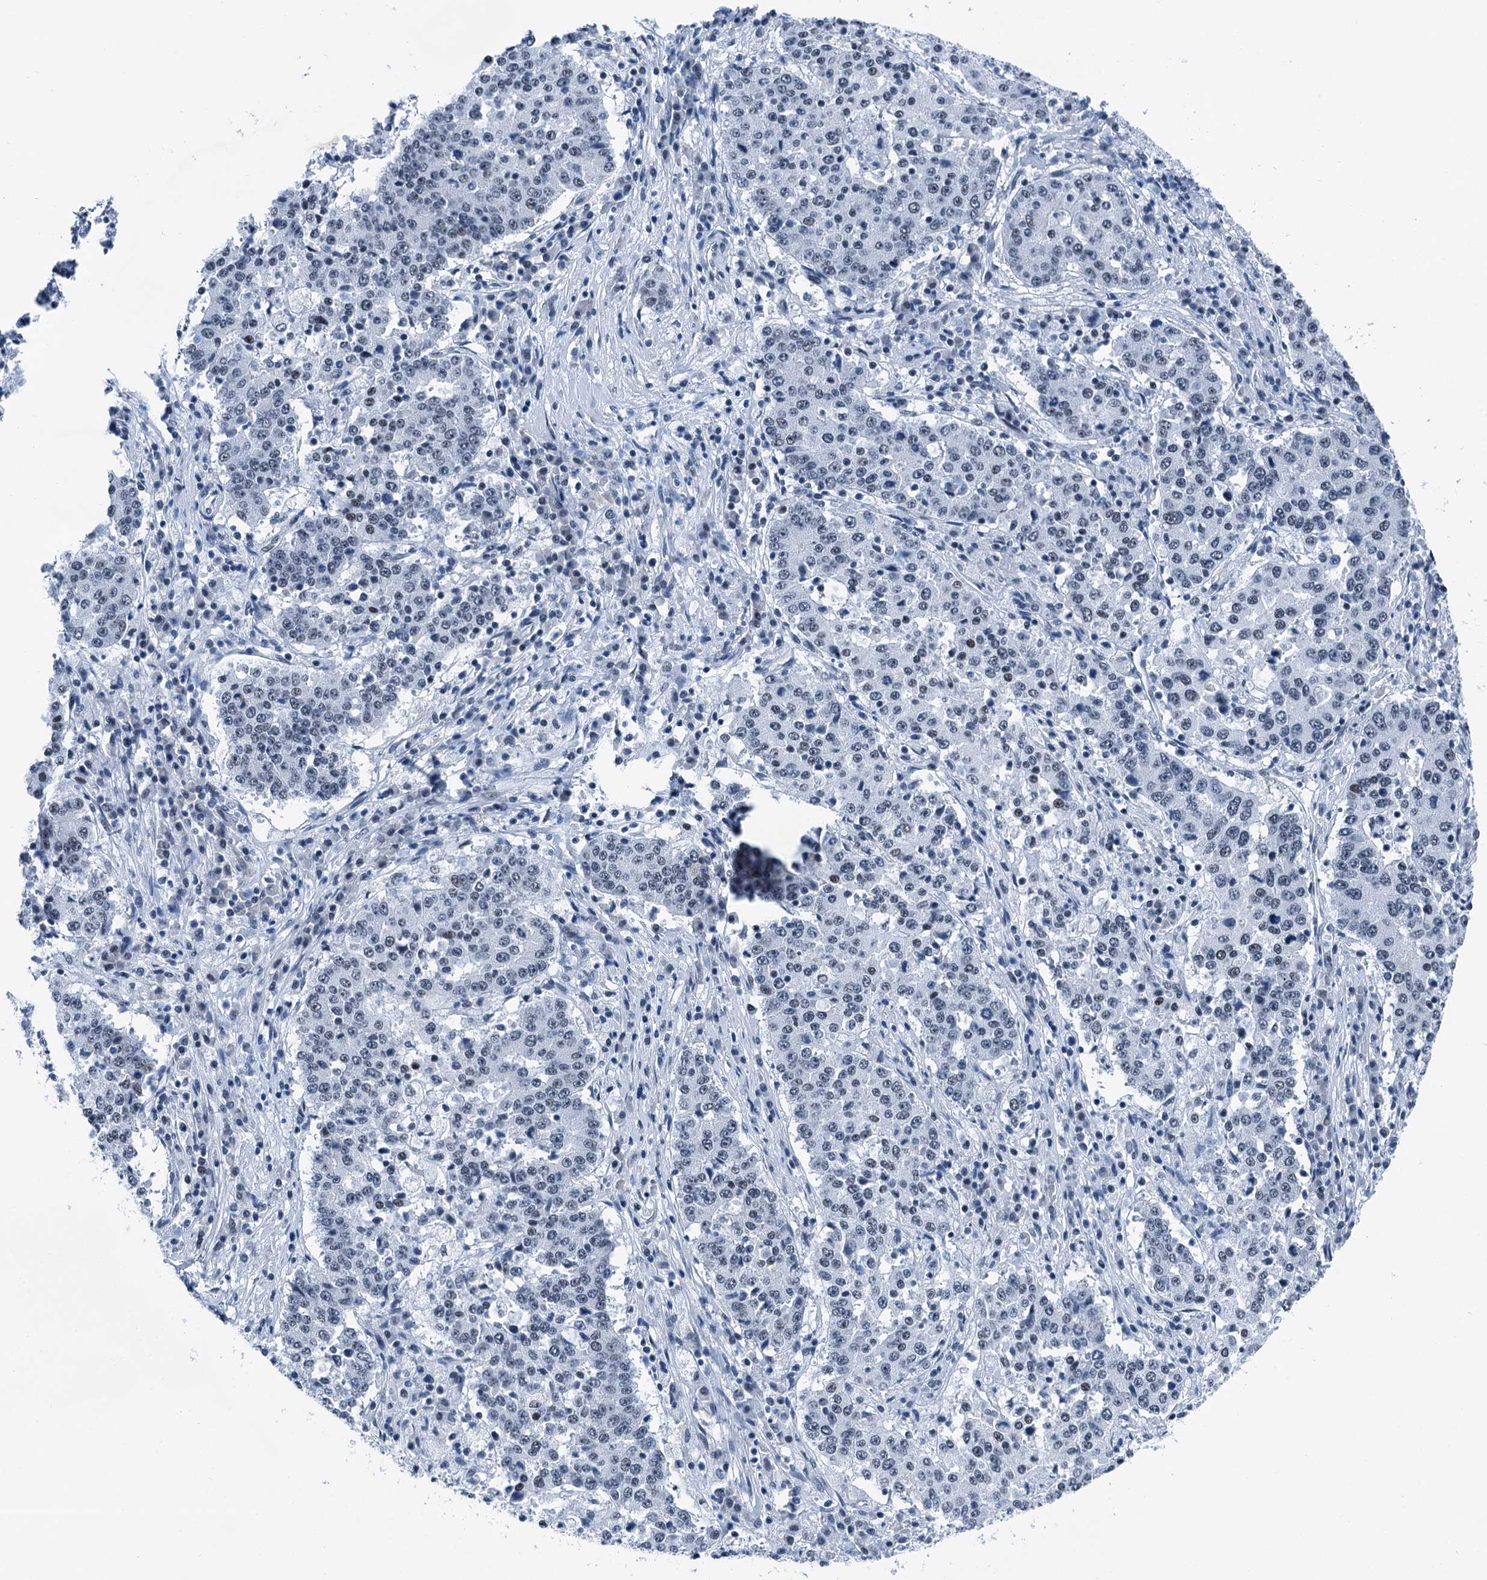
{"staining": {"intensity": "negative", "quantity": "none", "location": "none"}, "tissue": "stomach cancer", "cell_type": "Tumor cells", "image_type": "cancer", "snomed": [{"axis": "morphology", "description": "Adenocarcinoma, NOS"}, {"axis": "topography", "description": "Stomach"}], "caption": "An immunohistochemistry (IHC) micrograph of stomach adenocarcinoma is shown. There is no staining in tumor cells of stomach adenocarcinoma.", "gene": "TRPT1", "patient": {"sex": "male", "age": 59}}